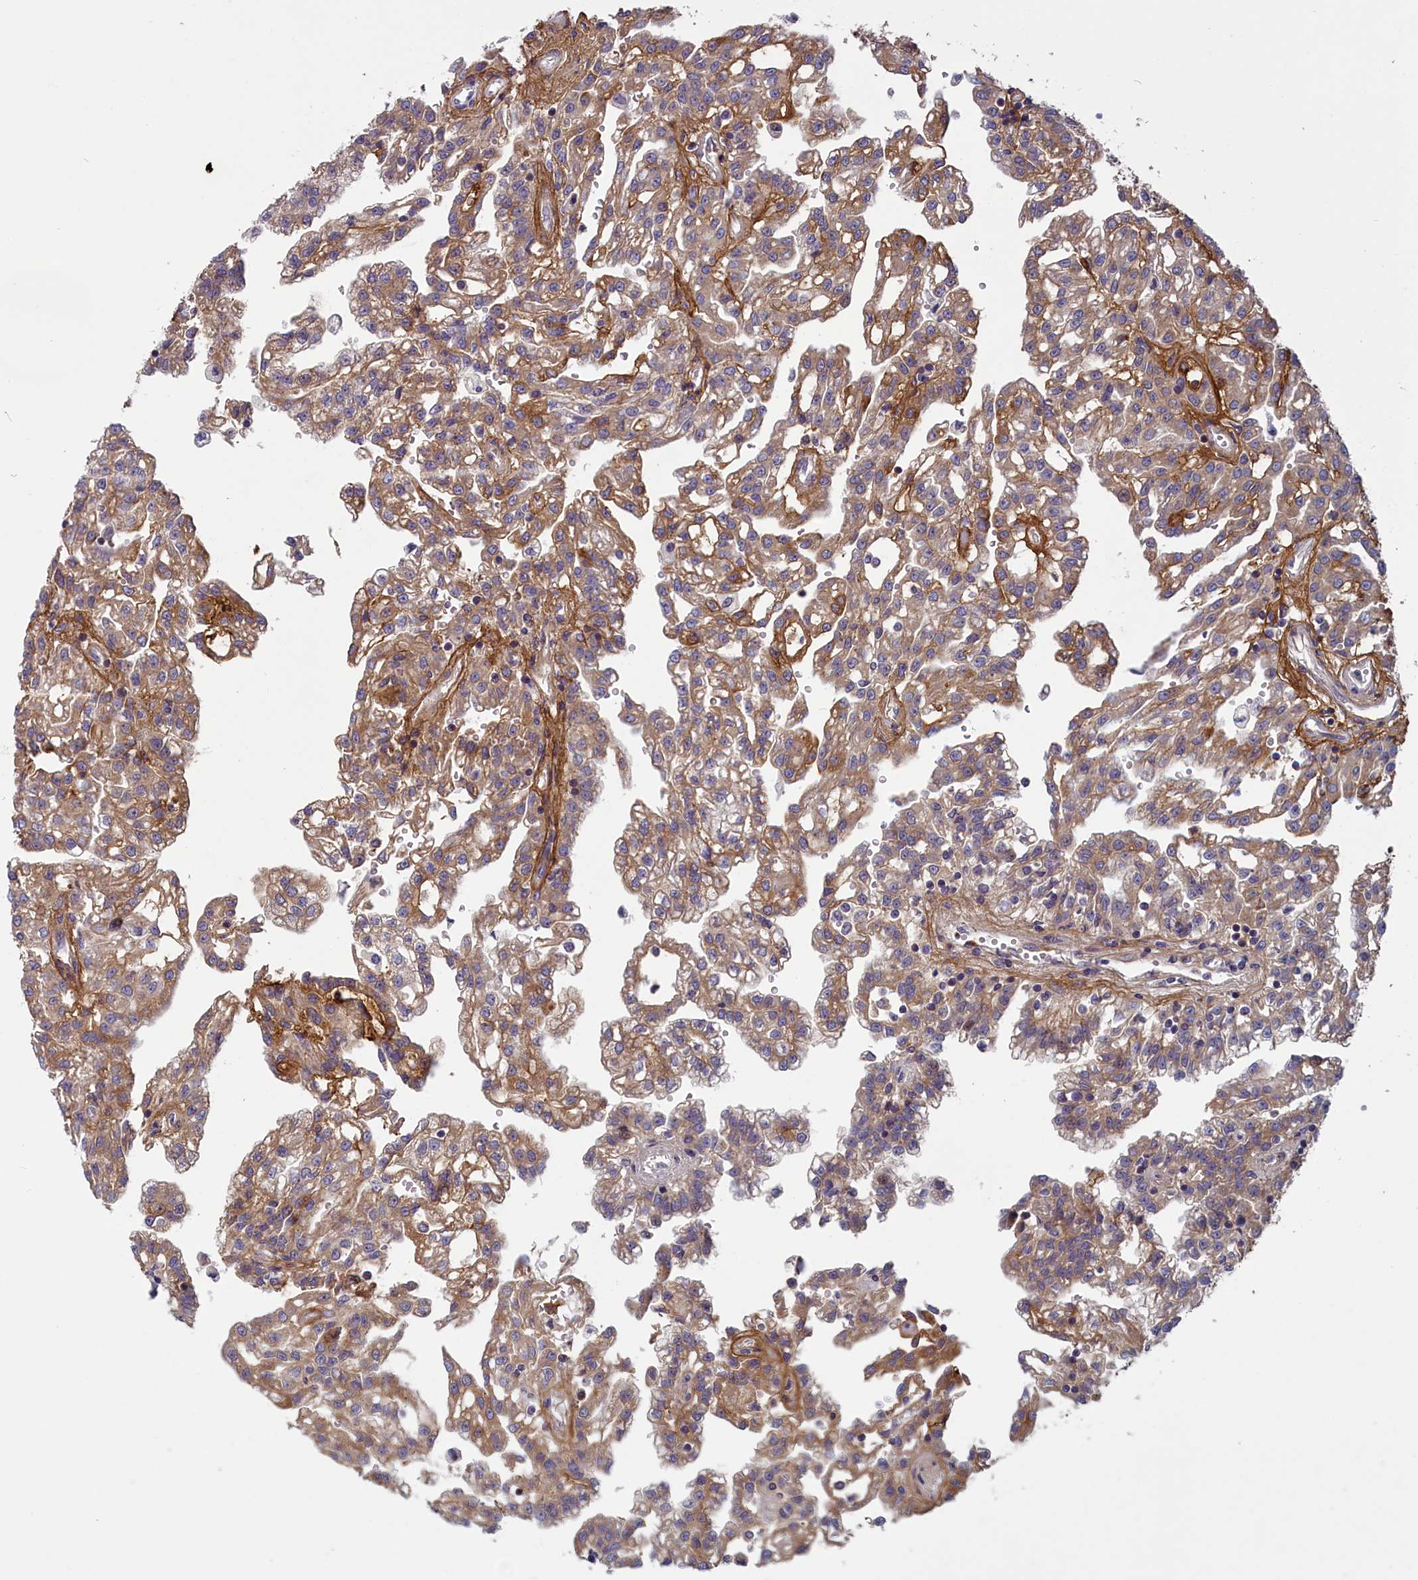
{"staining": {"intensity": "moderate", "quantity": "<25%", "location": "cytoplasmic/membranous"}, "tissue": "renal cancer", "cell_type": "Tumor cells", "image_type": "cancer", "snomed": [{"axis": "morphology", "description": "Adenocarcinoma, NOS"}, {"axis": "topography", "description": "Kidney"}], "caption": "Brown immunohistochemical staining in human renal cancer demonstrates moderate cytoplasmic/membranous staining in about <25% of tumor cells. (DAB IHC, brown staining for protein, blue staining for nuclei).", "gene": "ANKRD39", "patient": {"sex": "male", "age": 63}}